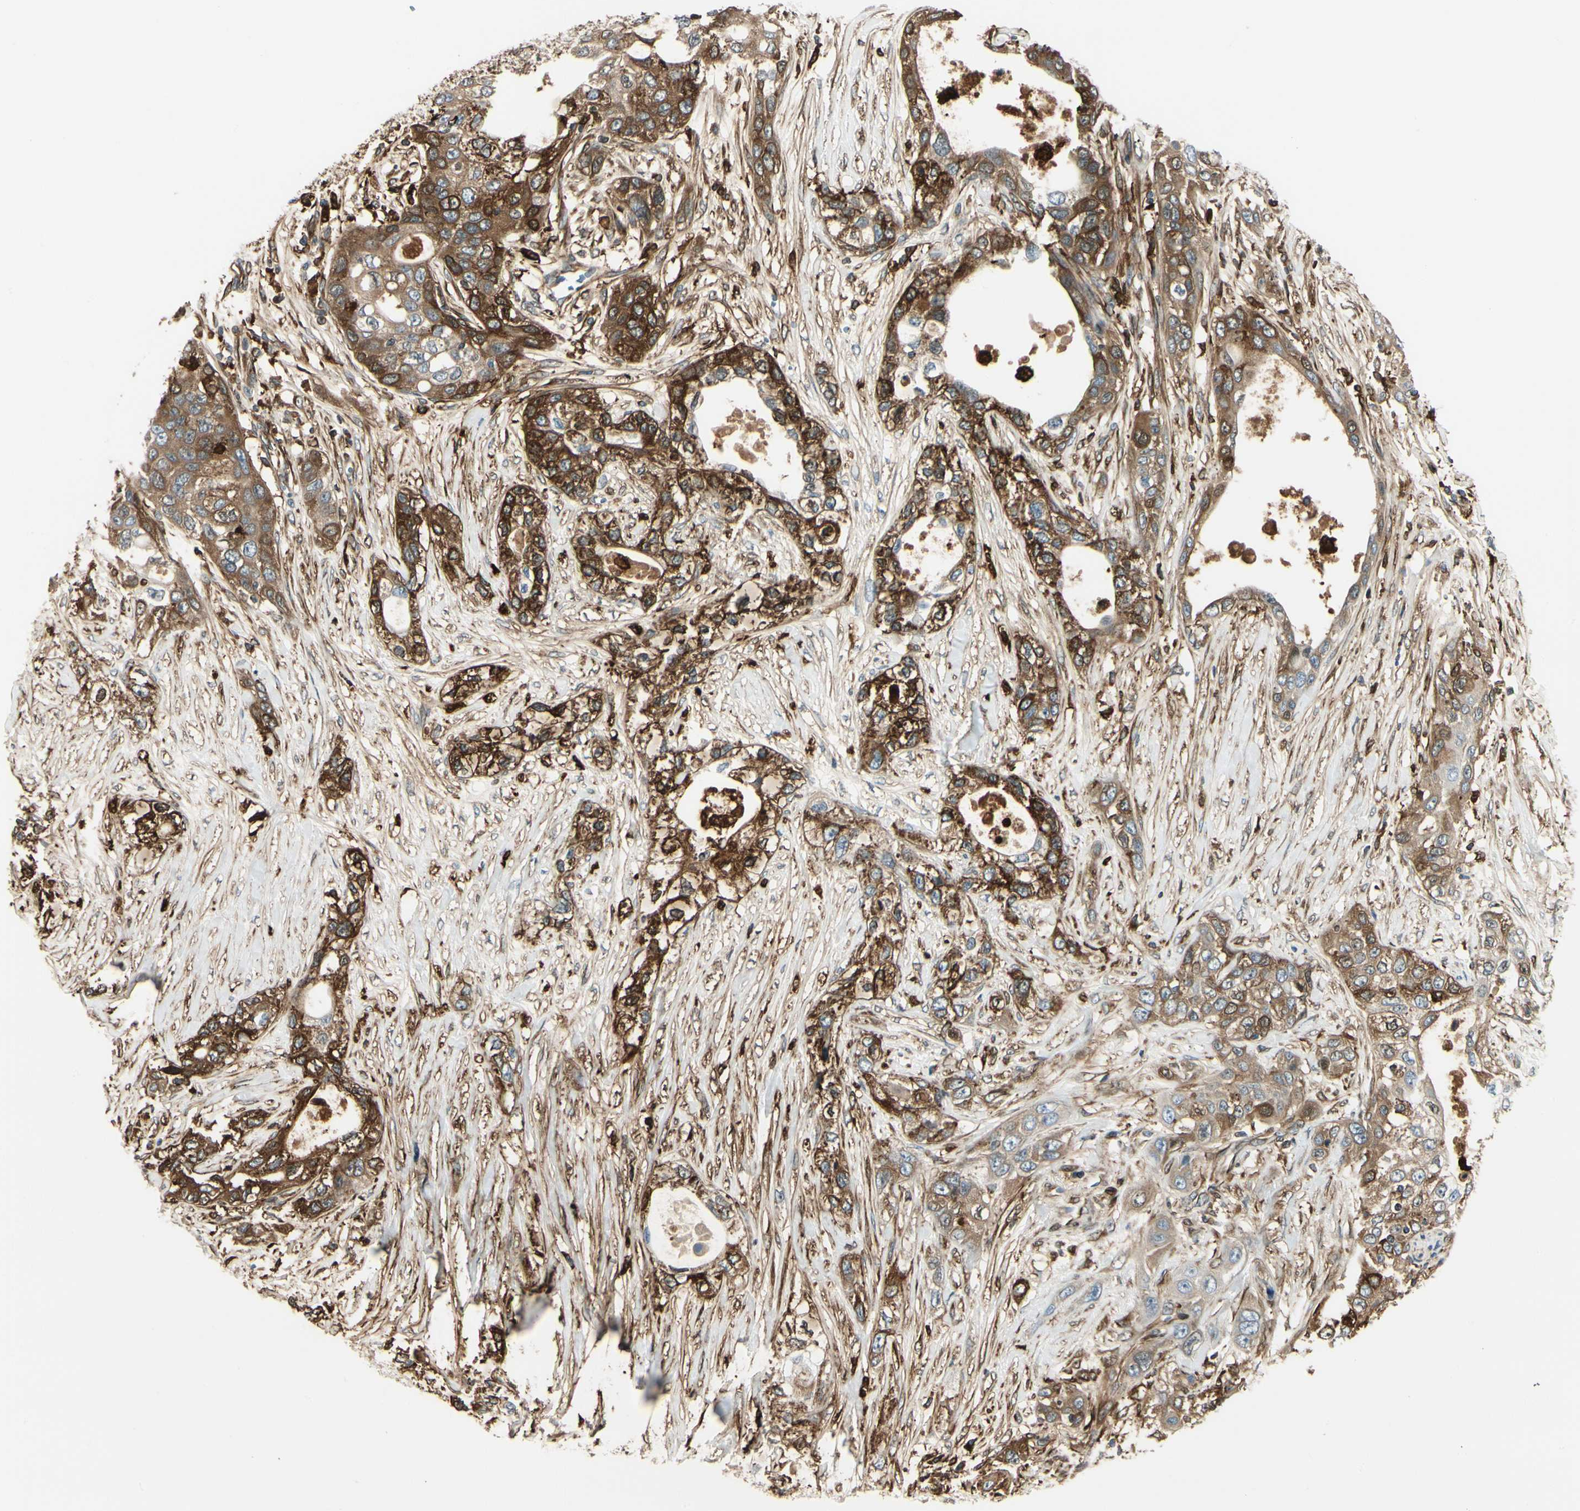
{"staining": {"intensity": "strong", "quantity": ">75%", "location": "cytoplasmic/membranous"}, "tissue": "pancreatic cancer", "cell_type": "Tumor cells", "image_type": "cancer", "snomed": [{"axis": "morphology", "description": "Adenocarcinoma, NOS"}, {"axis": "topography", "description": "Pancreas"}], "caption": "Immunohistochemical staining of human pancreatic cancer (adenocarcinoma) demonstrates high levels of strong cytoplasmic/membranous expression in about >75% of tumor cells. The staining was performed using DAB (3,3'-diaminobenzidine), with brown indicating positive protein expression. Nuclei are stained blue with hematoxylin.", "gene": "FTH1", "patient": {"sex": "female", "age": 70}}